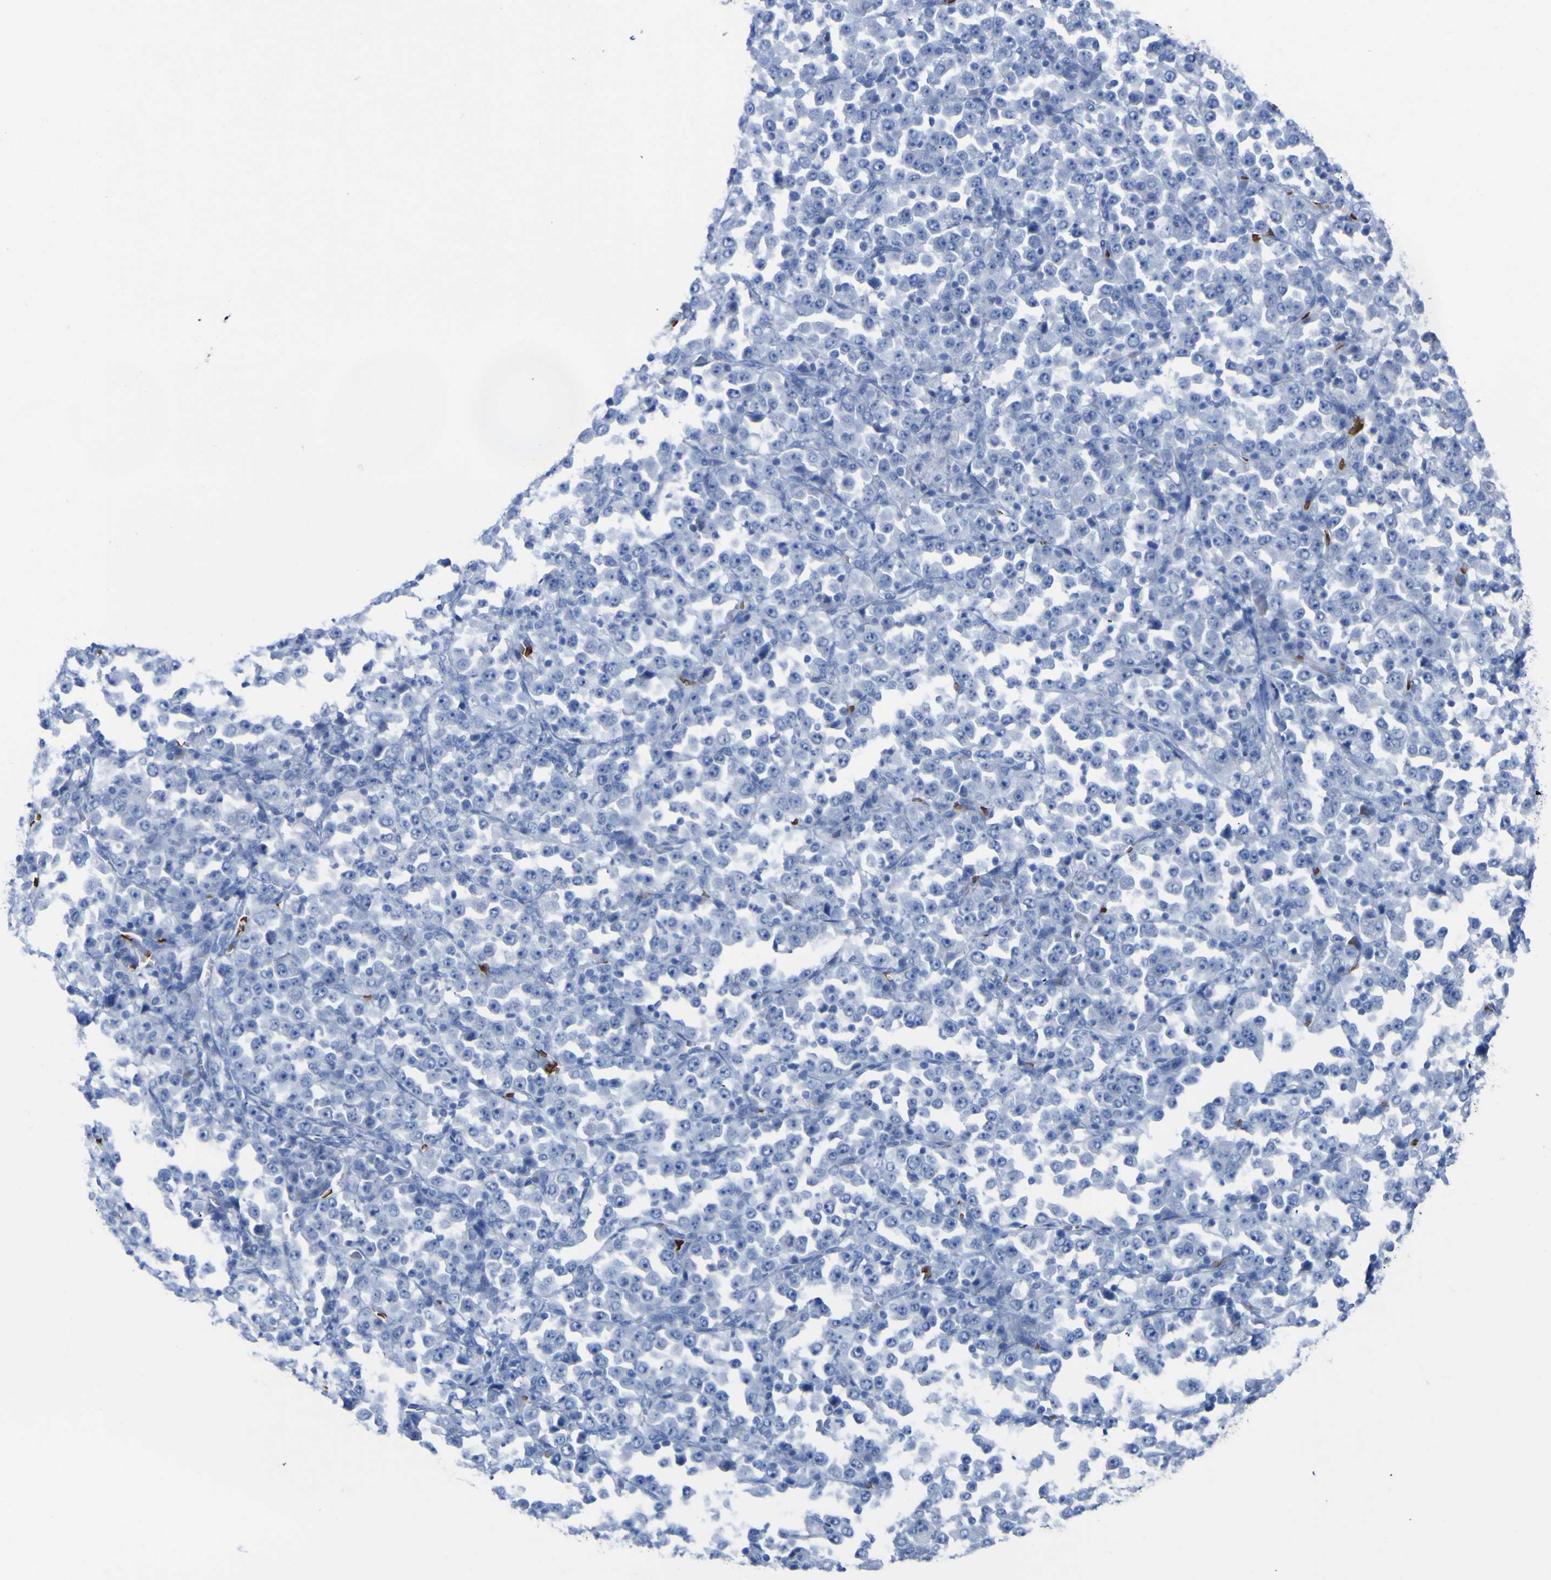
{"staining": {"intensity": "negative", "quantity": "none", "location": "none"}, "tissue": "stomach cancer", "cell_type": "Tumor cells", "image_type": "cancer", "snomed": [{"axis": "morphology", "description": "Normal tissue, NOS"}, {"axis": "morphology", "description": "Adenocarcinoma, NOS"}, {"axis": "topography", "description": "Stomach, upper"}, {"axis": "topography", "description": "Stomach"}], "caption": "This is an immunohistochemistry histopathology image of stomach cancer (adenocarcinoma). There is no positivity in tumor cells.", "gene": "GCM1", "patient": {"sex": "male", "age": 59}}